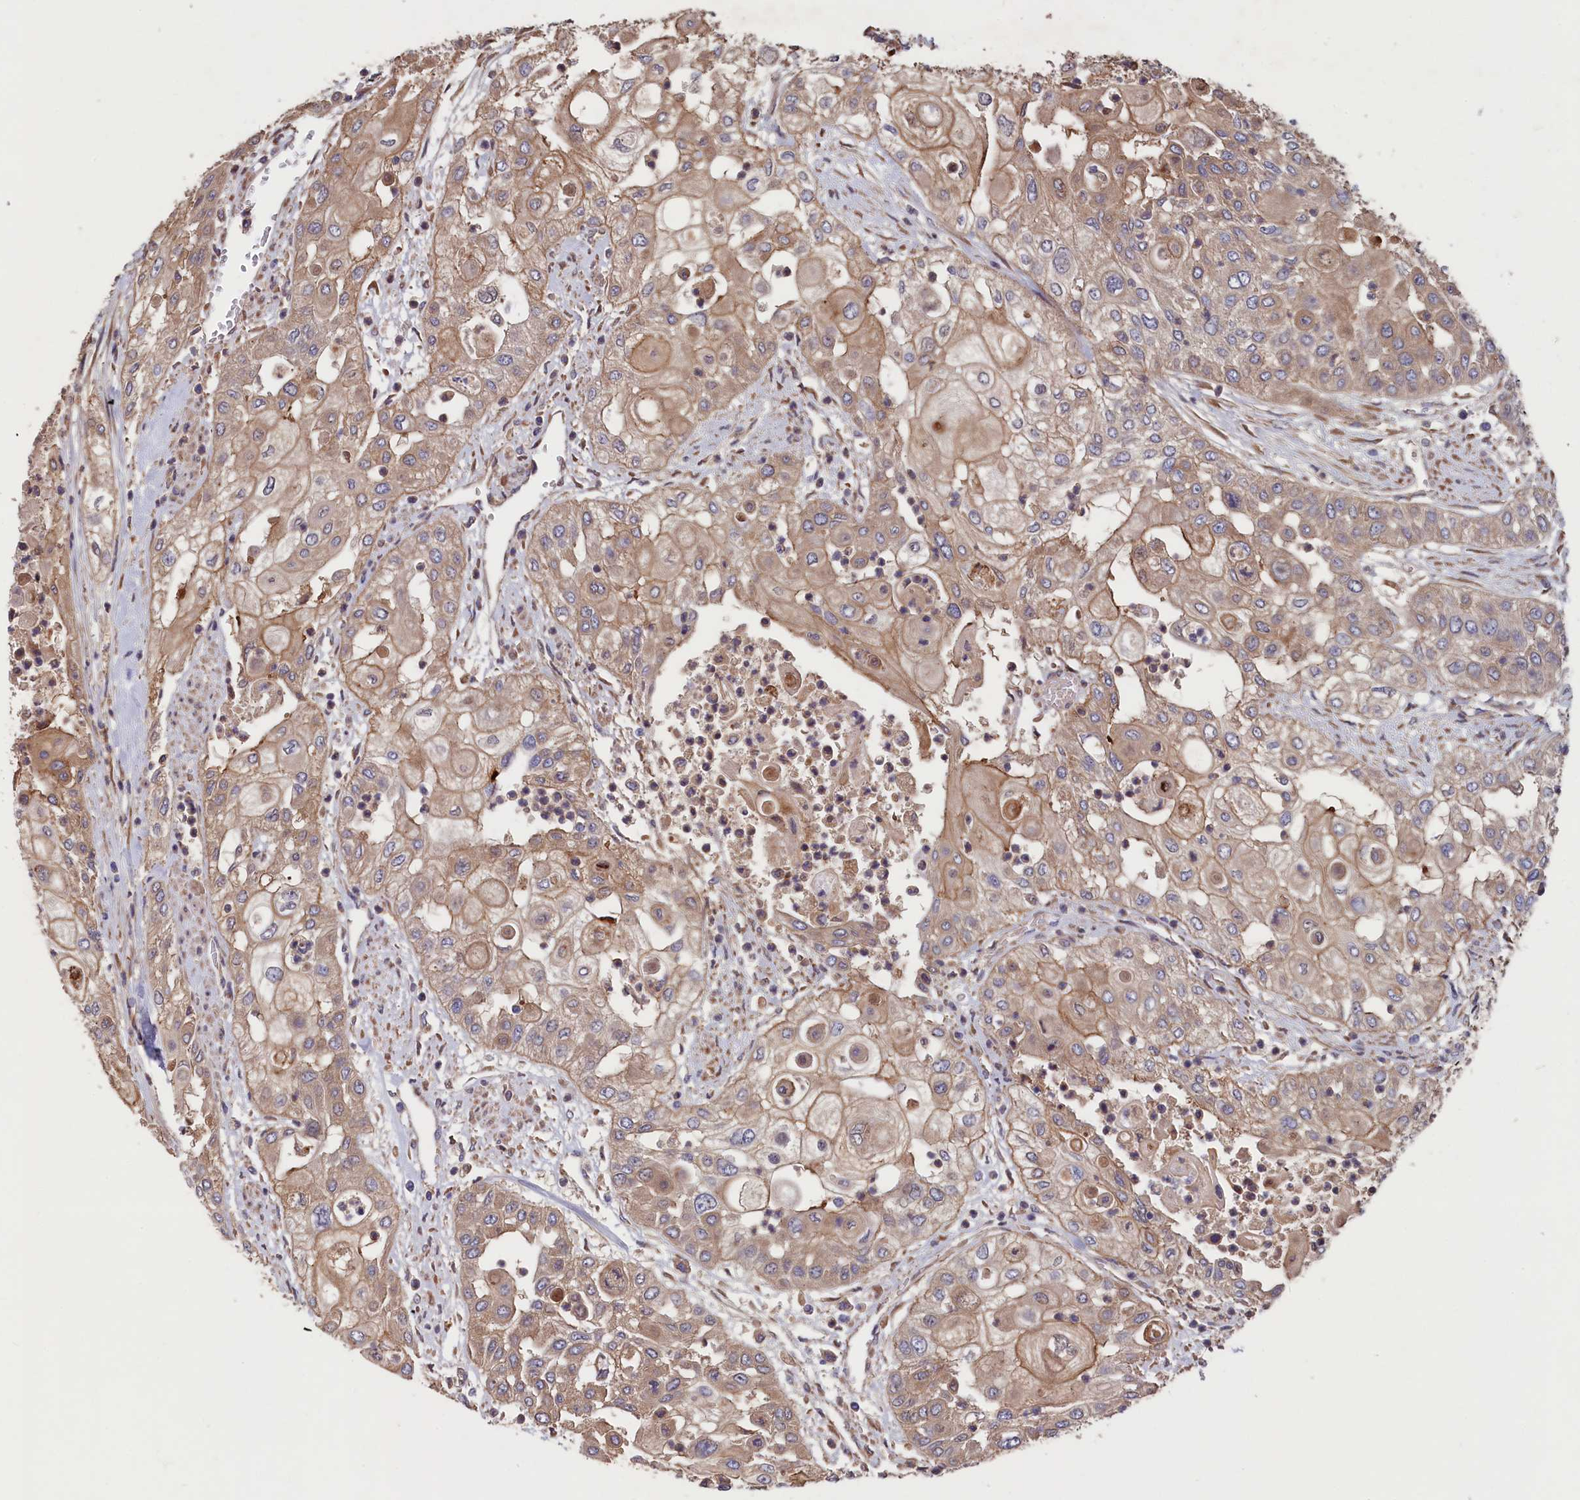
{"staining": {"intensity": "moderate", "quantity": ">75%", "location": "cytoplasmic/membranous"}, "tissue": "urothelial cancer", "cell_type": "Tumor cells", "image_type": "cancer", "snomed": [{"axis": "morphology", "description": "Urothelial carcinoma, High grade"}, {"axis": "topography", "description": "Urinary bladder"}], "caption": "A medium amount of moderate cytoplasmic/membranous positivity is identified in approximately >75% of tumor cells in urothelial carcinoma (high-grade) tissue.", "gene": "GREB1L", "patient": {"sex": "female", "age": 79}}